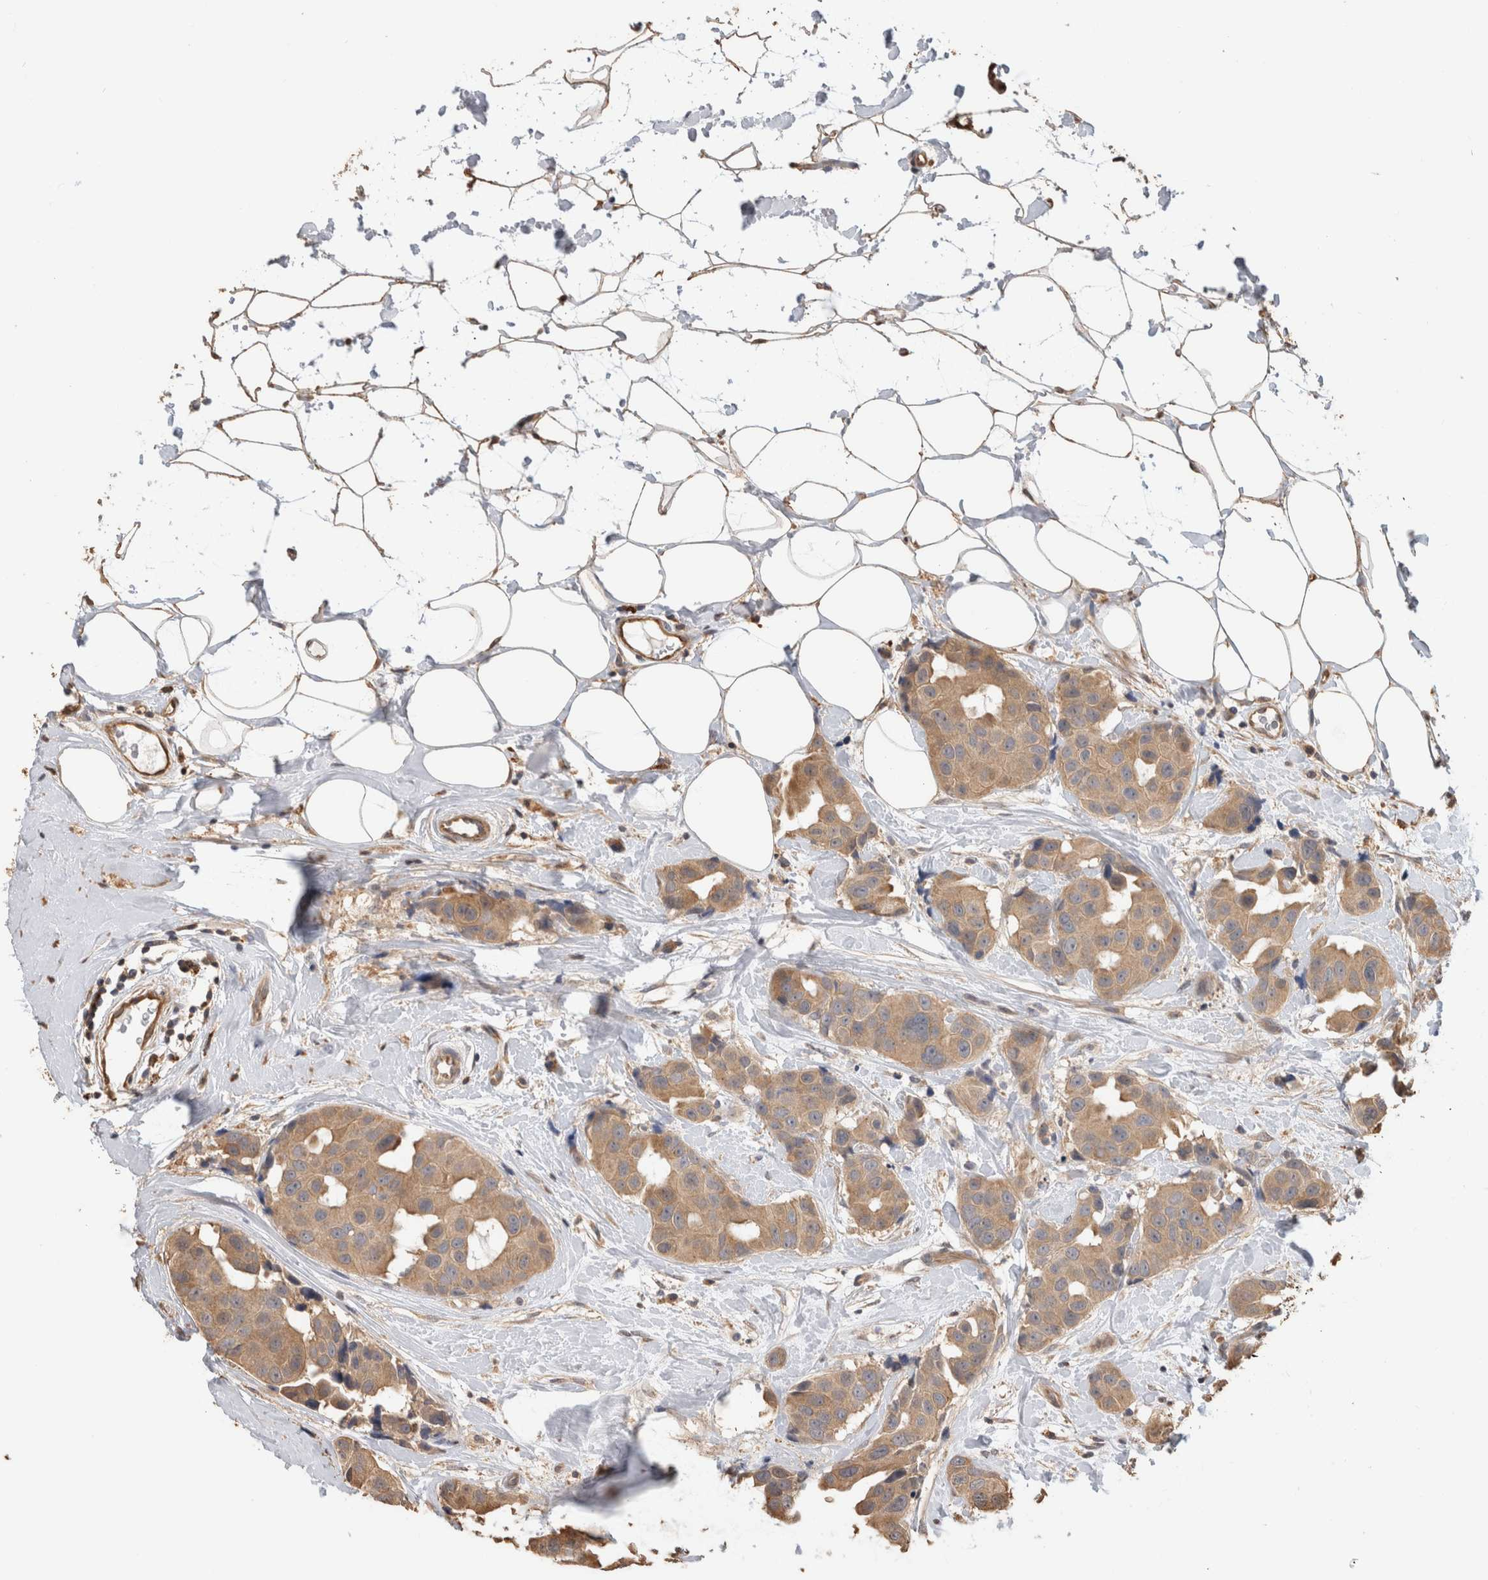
{"staining": {"intensity": "moderate", "quantity": "25%-75%", "location": "cytoplasmic/membranous"}, "tissue": "breast cancer", "cell_type": "Tumor cells", "image_type": "cancer", "snomed": [{"axis": "morphology", "description": "Normal tissue, NOS"}, {"axis": "morphology", "description": "Duct carcinoma"}, {"axis": "topography", "description": "Breast"}], "caption": "IHC of breast invasive ductal carcinoma reveals medium levels of moderate cytoplasmic/membranous expression in approximately 25%-75% of tumor cells.", "gene": "CLIP1", "patient": {"sex": "female", "age": 39}}